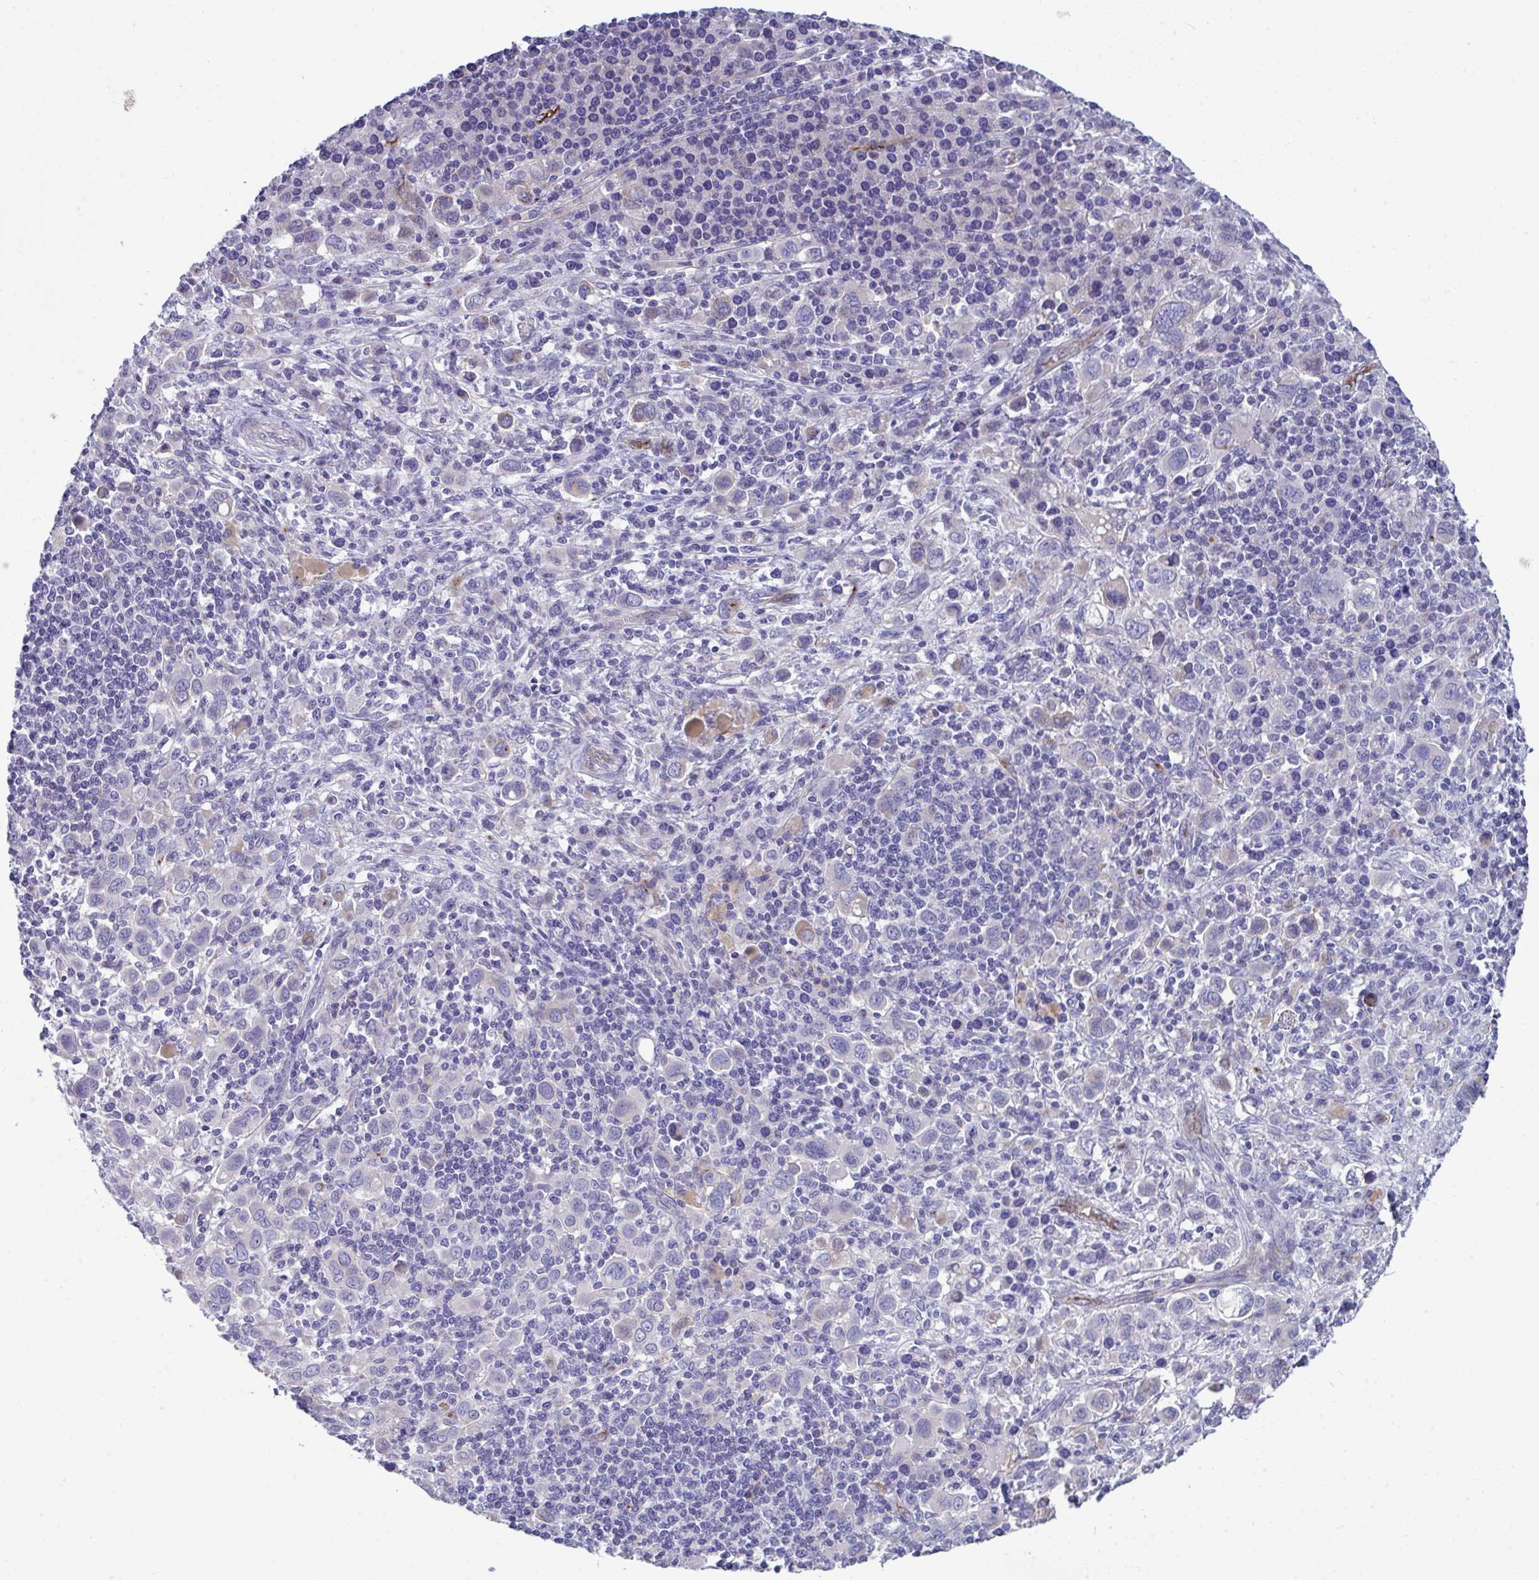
{"staining": {"intensity": "negative", "quantity": "none", "location": "none"}, "tissue": "stomach cancer", "cell_type": "Tumor cells", "image_type": "cancer", "snomed": [{"axis": "morphology", "description": "Adenocarcinoma, NOS"}, {"axis": "topography", "description": "Stomach, upper"}], "caption": "Immunohistochemistry photomicrograph of stomach cancer (adenocarcinoma) stained for a protein (brown), which shows no positivity in tumor cells. Brightfield microscopy of immunohistochemistry stained with DAB (3,3'-diaminobenzidine) (brown) and hematoxylin (blue), captured at high magnification.", "gene": "TOR1AIP2", "patient": {"sex": "male", "age": 75}}